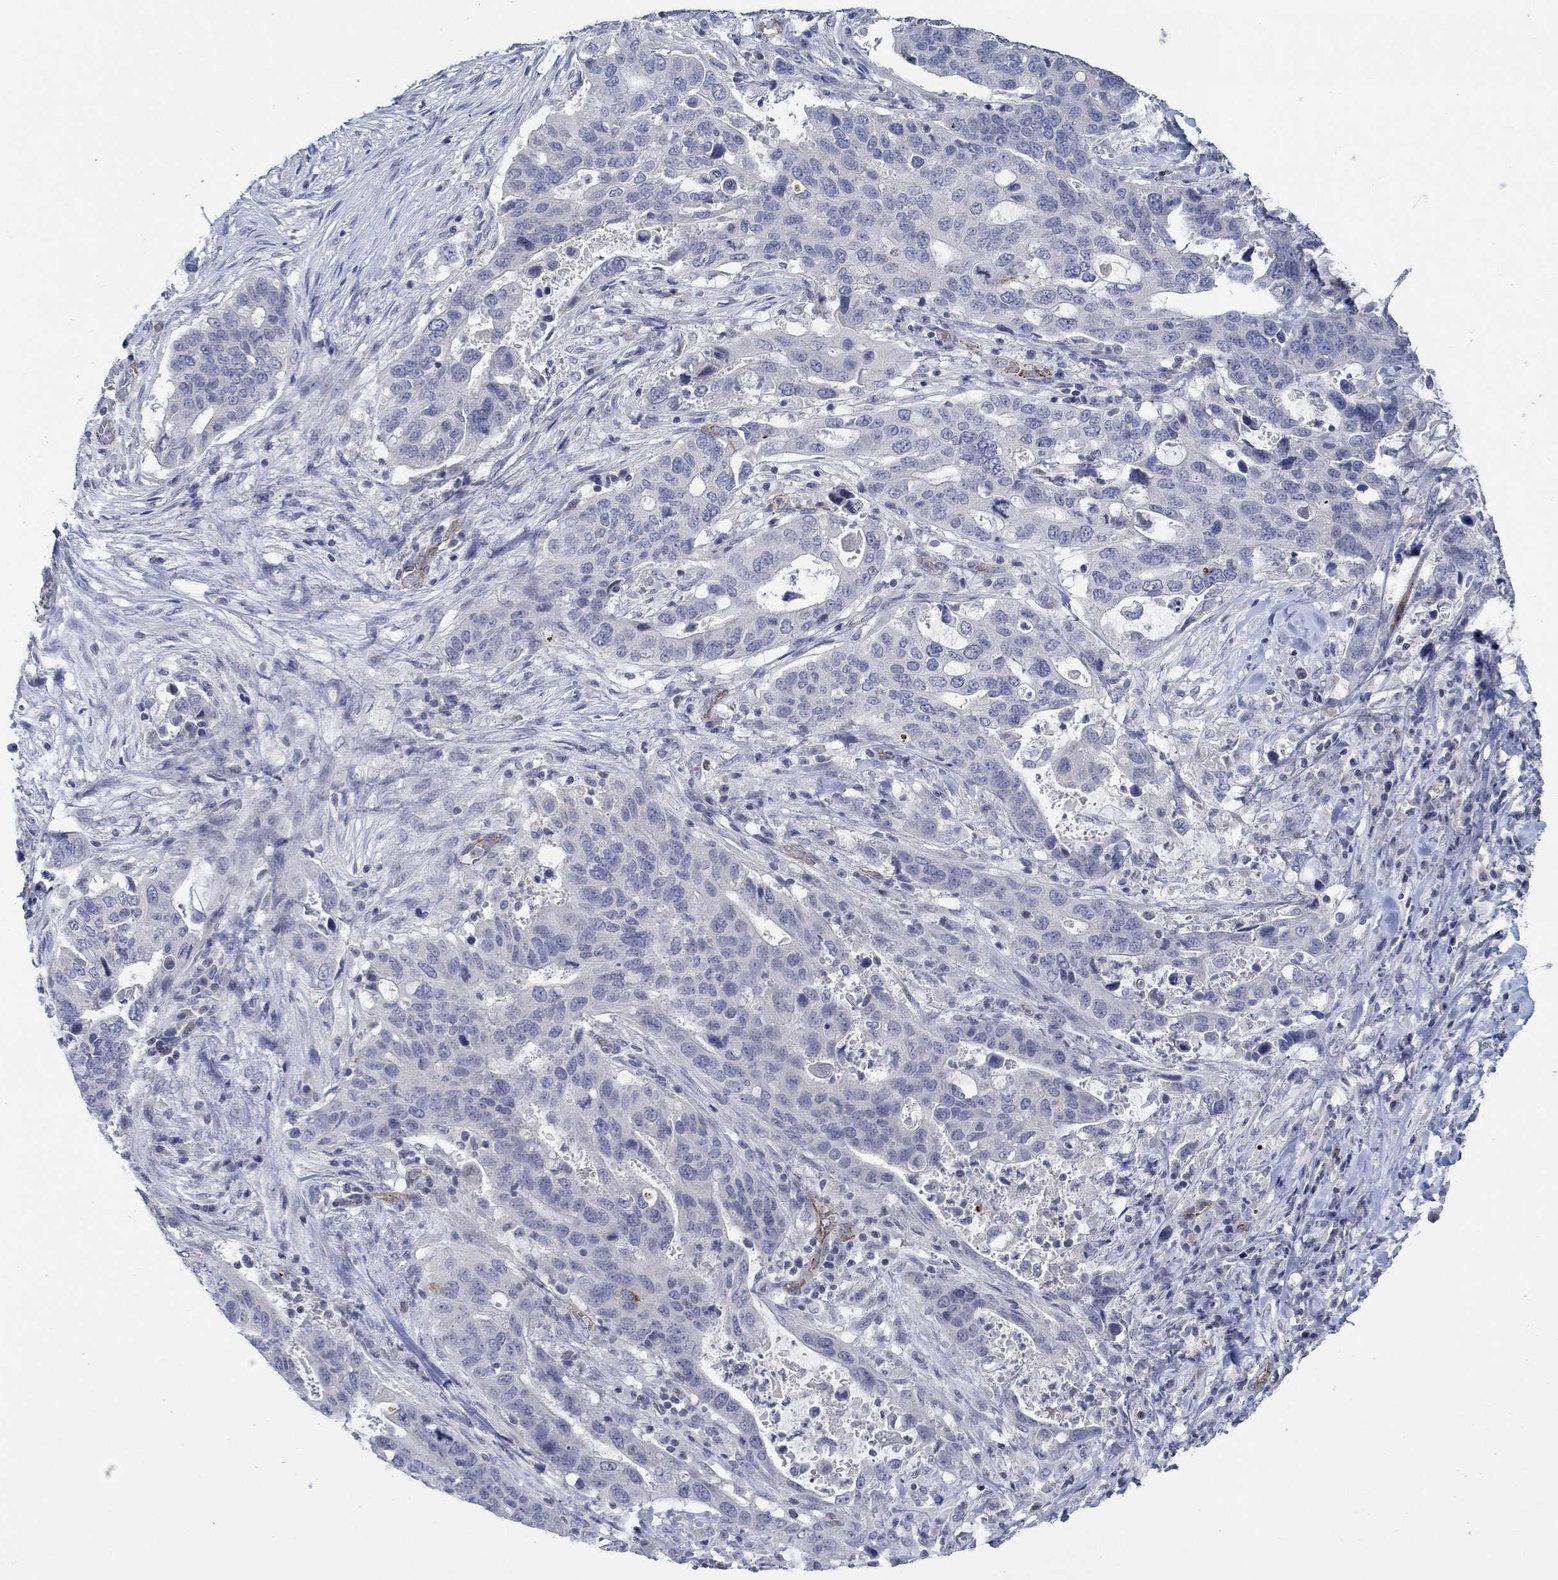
{"staining": {"intensity": "negative", "quantity": "none", "location": "none"}, "tissue": "stomach cancer", "cell_type": "Tumor cells", "image_type": "cancer", "snomed": [{"axis": "morphology", "description": "Adenocarcinoma, NOS"}, {"axis": "topography", "description": "Stomach"}], "caption": "Immunohistochemical staining of human stomach cancer shows no significant positivity in tumor cells. (DAB (3,3'-diaminobenzidine) IHC visualized using brightfield microscopy, high magnification).", "gene": "GJA5", "patient": {"sex": "male", "age": 54}}